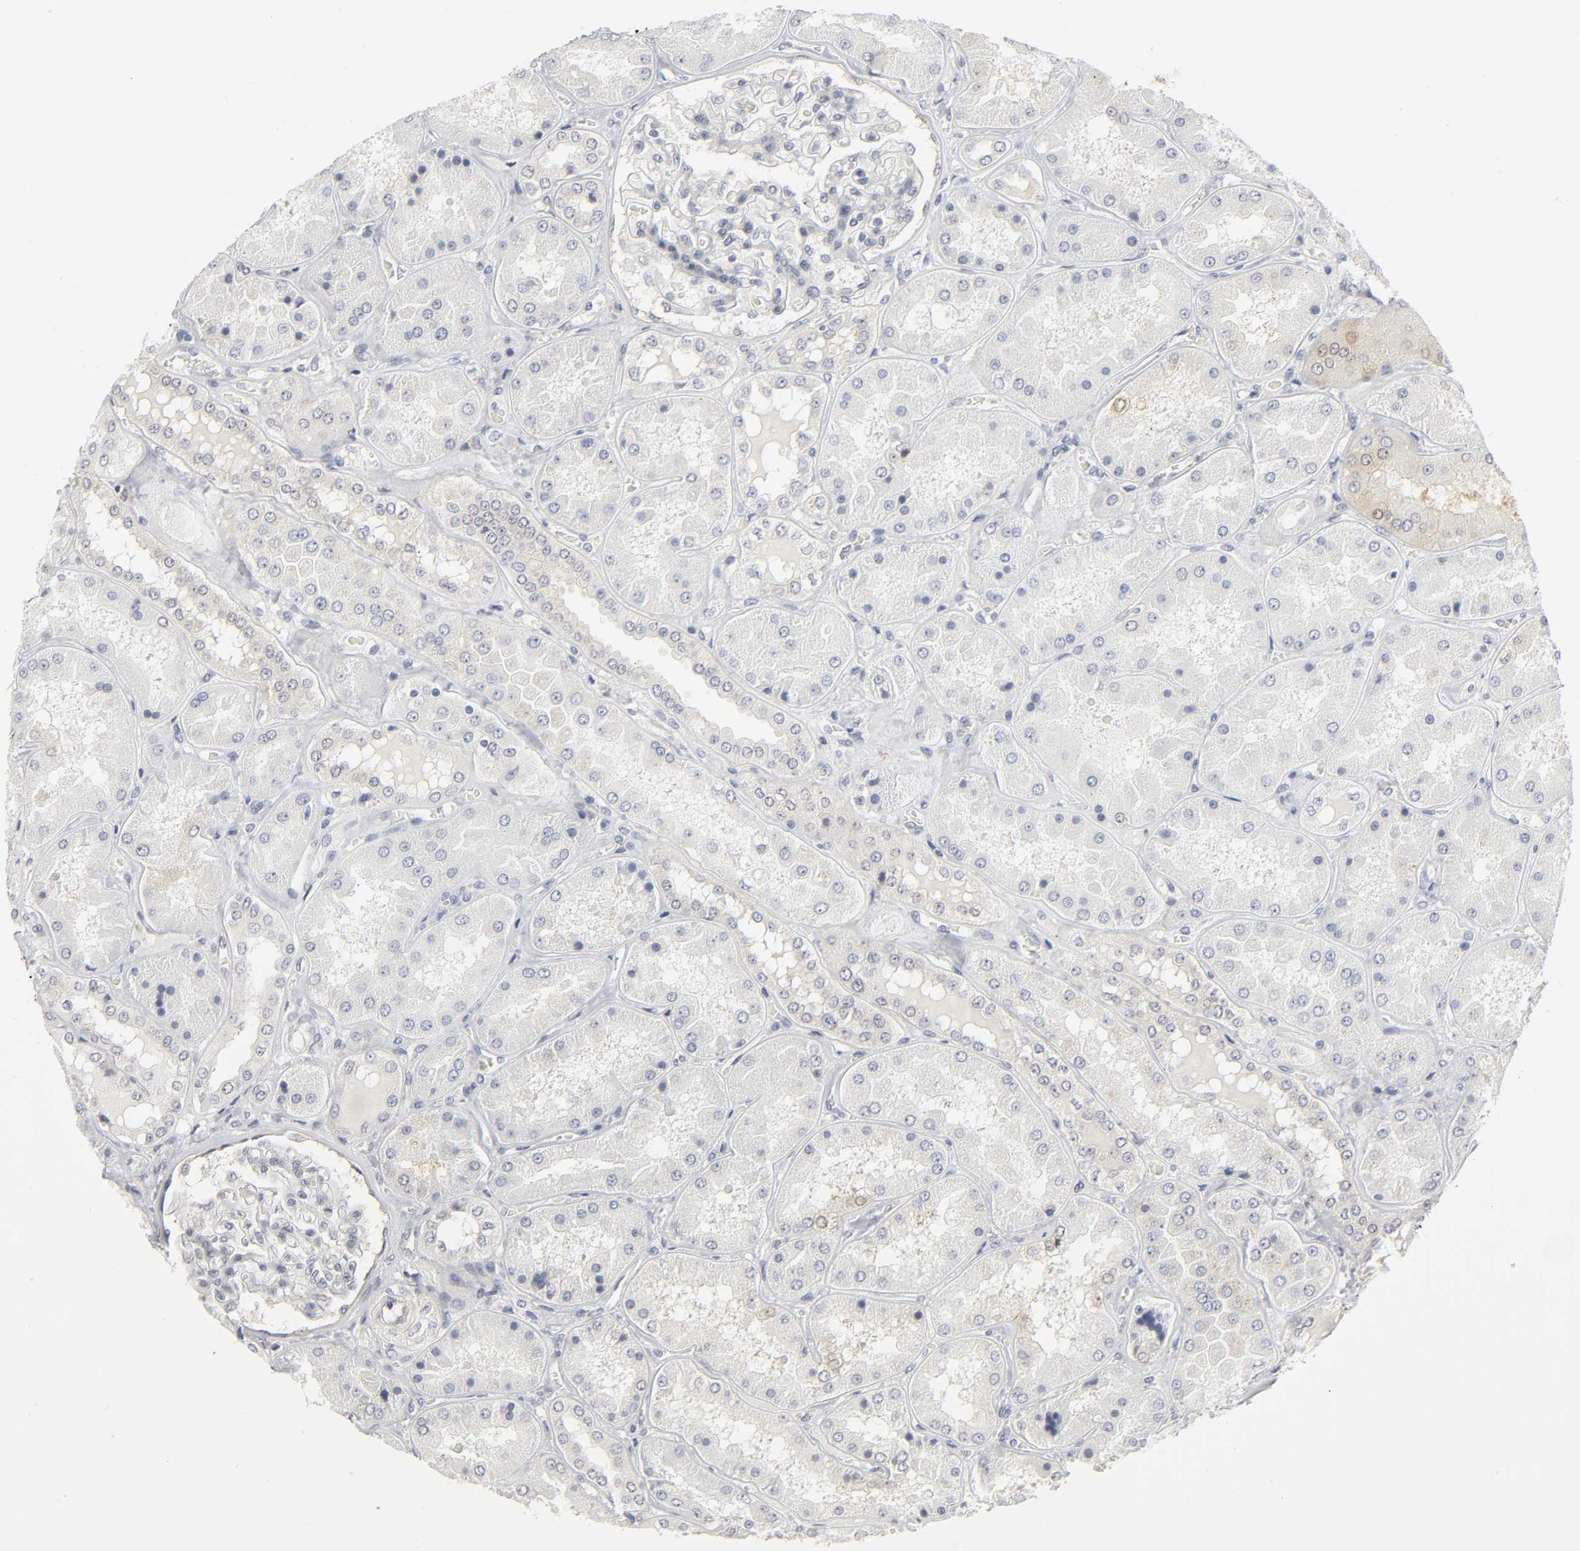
{"staining": {"intensity": "negative", "quantity": "none", "location": "none"}, "tissue": "kidney", "cell_type": "Cells in glomeruli", "image_type": "normal", "snomed": [{"axis": "morphology", "description": "Normal tissue, NOS"}, {"axis": "topography", "description": "Kidney"}], "caption": "Protein analysis of unremarkable kidney exhibits no significant staining in cells in glomeruli. (Brightfield microscopy of DAB immunohistochemistry at high magnification).", "gene": "PDLIM3", "patient": {"sex": "female", "age": 56}}